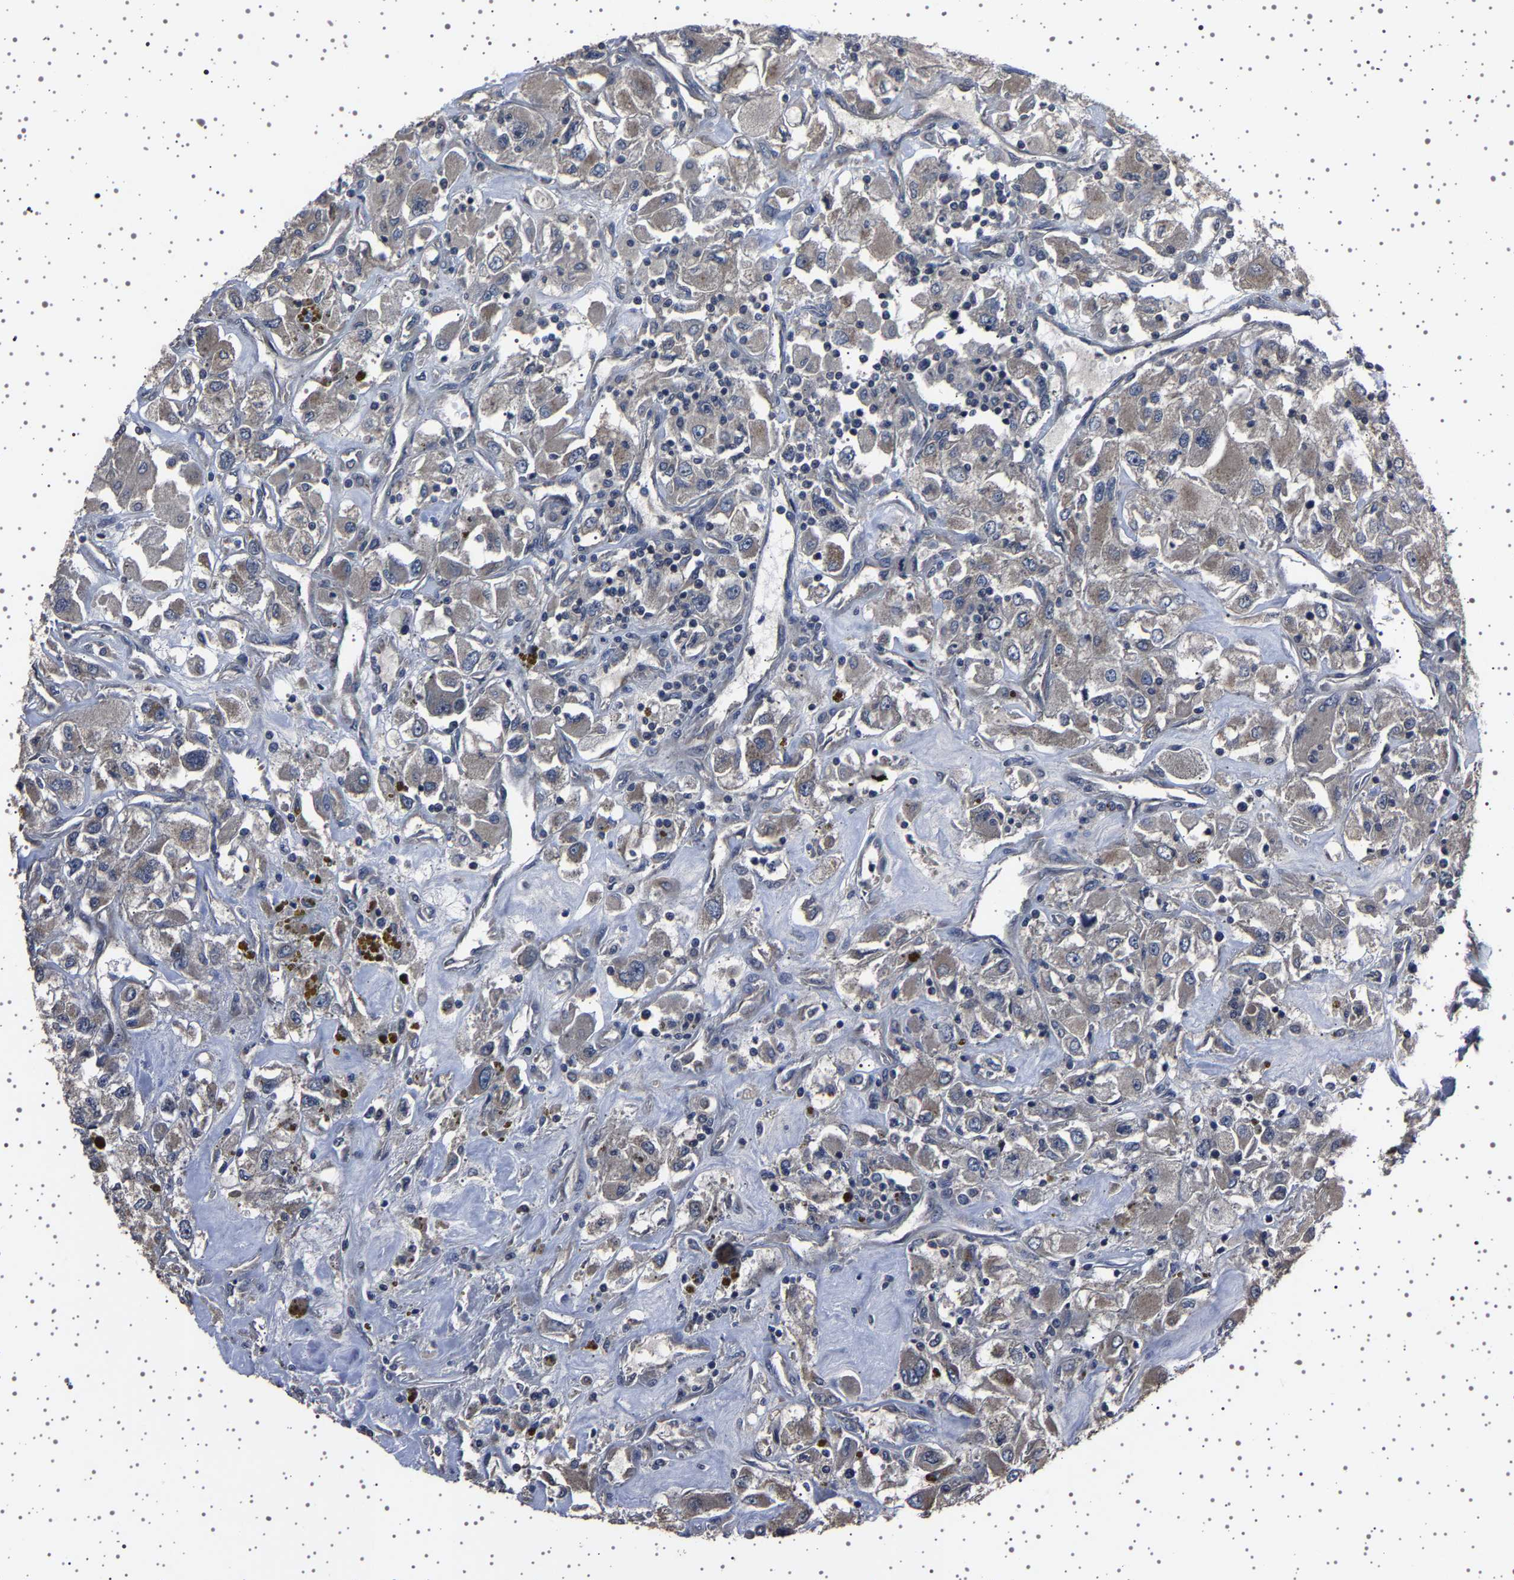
{"staining": {"intensity": "weak", "quantity": "25%-75%", "location": "cytoplasmic/membranous"}, "tissue": "renal cancer", "cell_type": "Tumor cells", "image_type": "cancer", "snomed": [{"axis": "morphology", "description": "Adenocarcinoma, NOS"}, {"axis": "topography", "description": "Kidney"}], "caption": "Protein expression analysis of renal cancer reveals weak cytoplasmic/membranous staining in approximately 25%-75% of tumor cells.", "gene": "NCKAP1", "patient": {"sex": "female", "age": 52}}